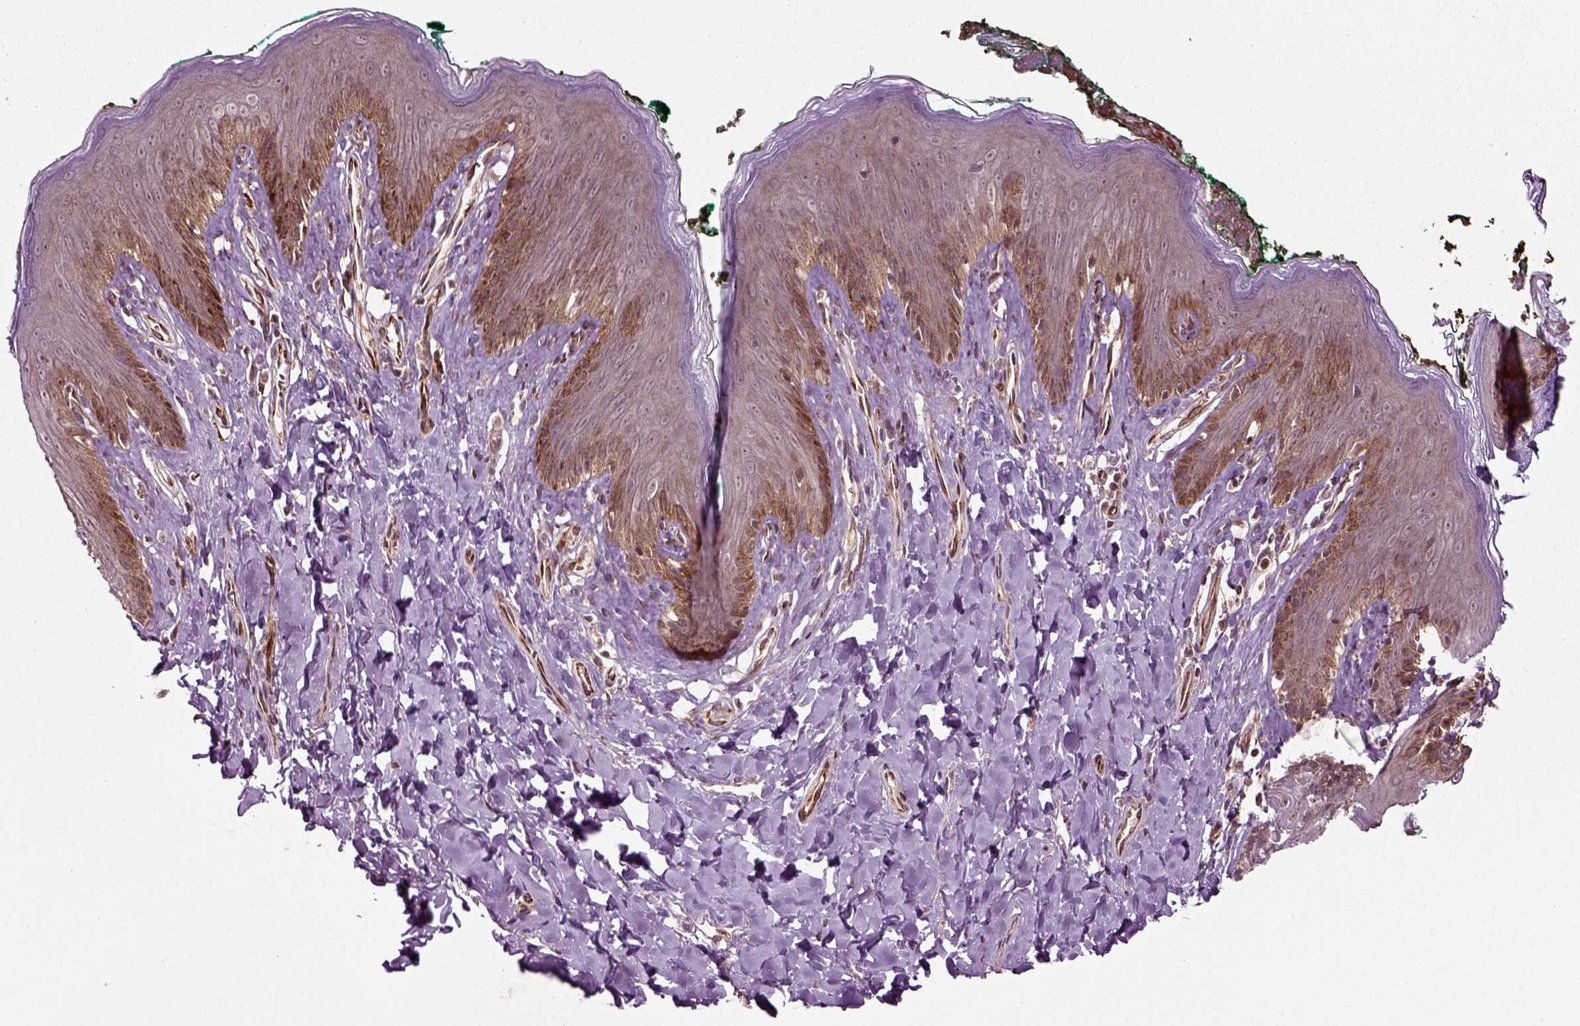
{"staining": {"intensity": "strong", "quantity": "<25%", "location": "cytoplasmic/membranous"}, "tissue": "skin", "cell_type": "Epidermal cells", "image_type": "normal", "snomed": [{"axis": "morphology", "description": "Normal tissue, NOS"}, {"axis": "topography", "description": "Vulva"}], "caption": "IHC (DAB (3,3'-diaminobenzidine)) staining of benign human skin demonstrates strong cytoplasmic/membranous protein positivity in approximately <25% of epidermal cells.", "gene": "PLCD3", "patient": {"sex": "female", "age": 66}}